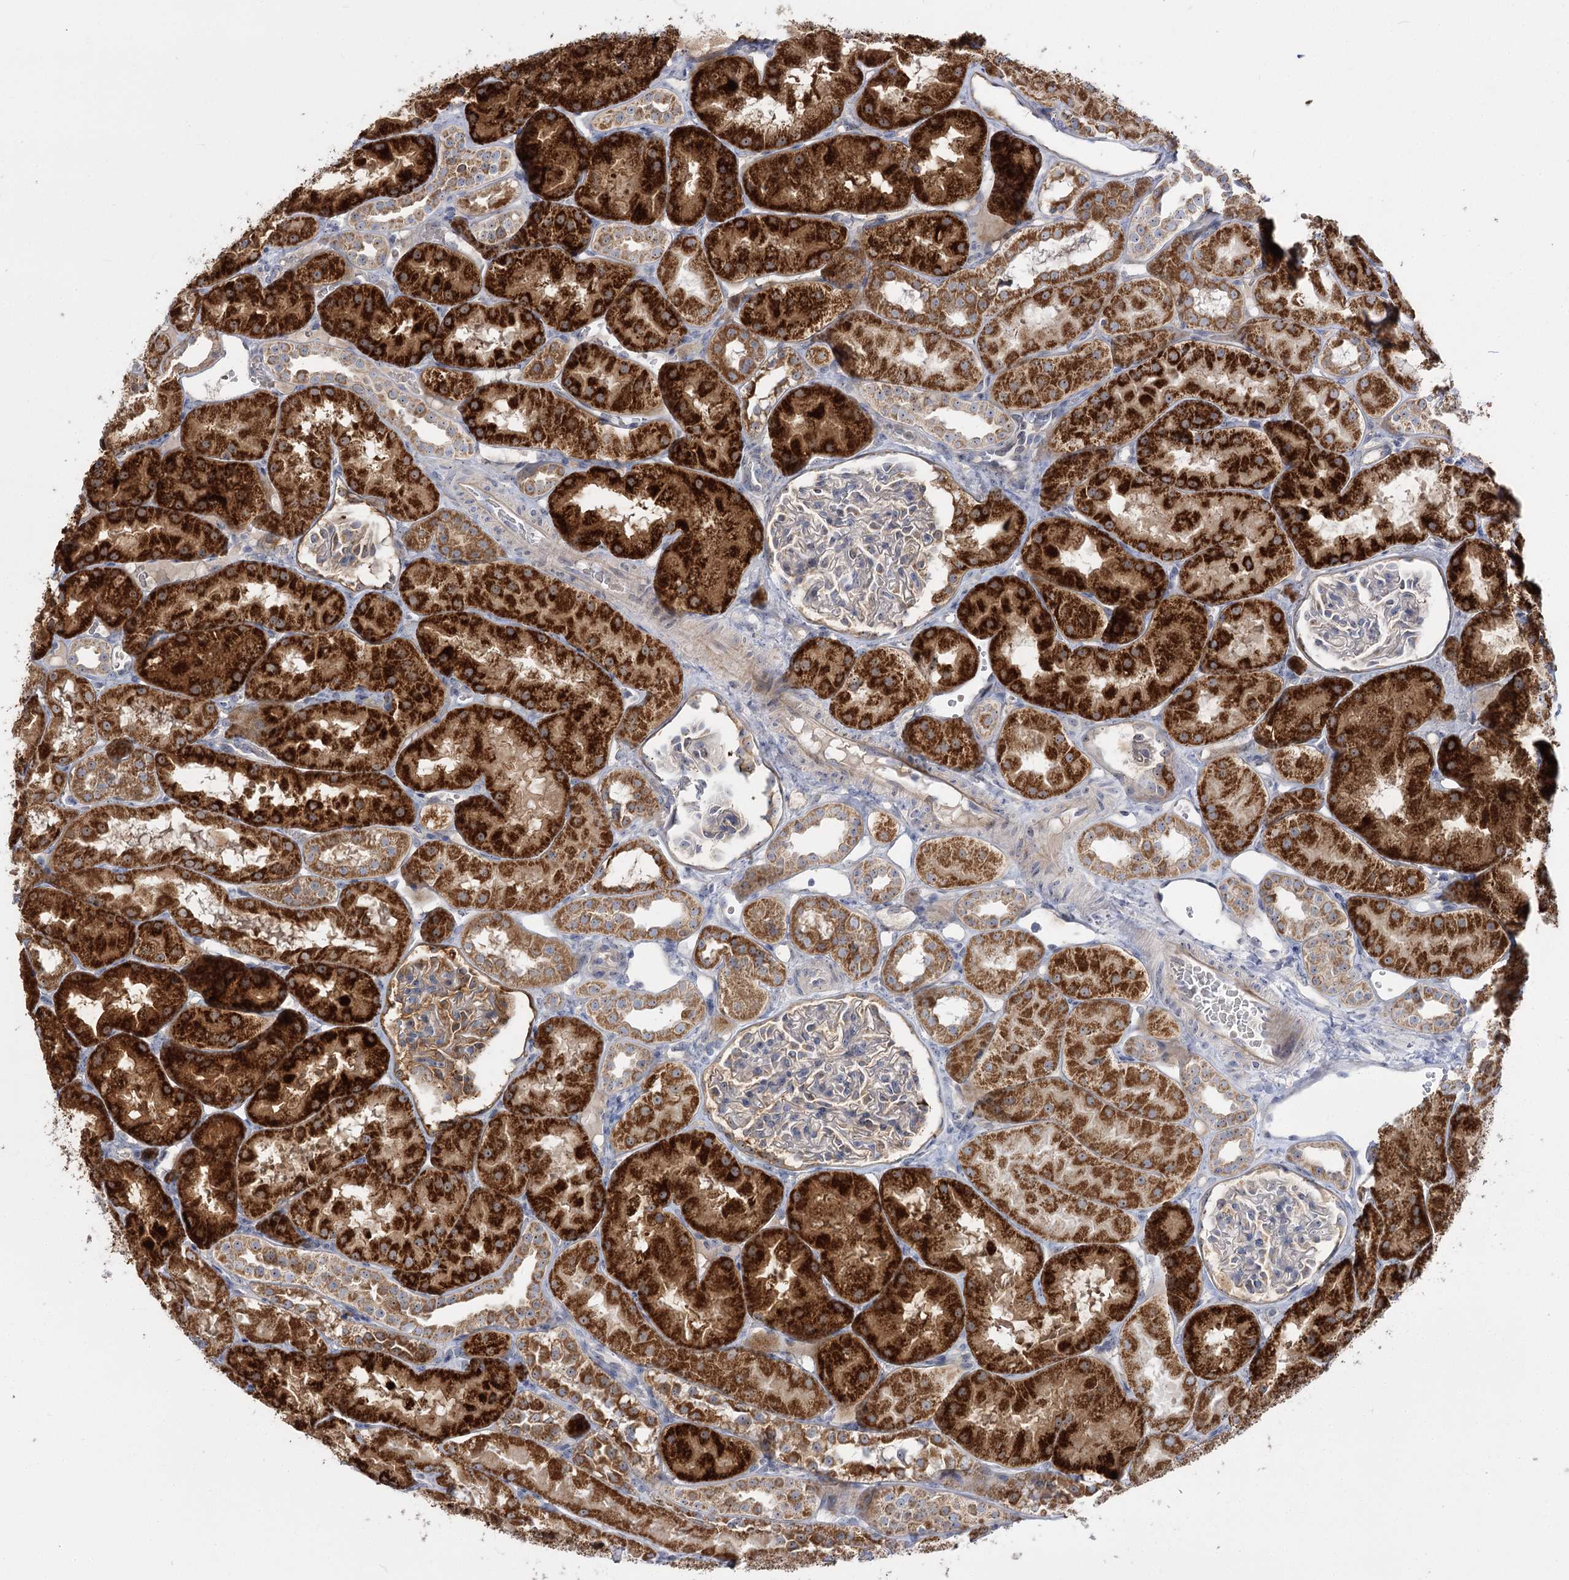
{"staining": {"intensity": "moderate", "quantity": "<25%", "location": "cytoplasmic/membranous"}, "tissue": "kidney", "cell_type": "Cells in glomeruli", "image_type": "normal", "snomed": [{"axis": "morphology", "description": "Normal tissue, NOS"}, {"axis": "topography", "description": "Kidney"}, {"axis": "topography", "description": "Urinary bladder"}], "caption": "Benign kidney demonstrates moderate cytoplasmic/membranous expression in approximately <25% of cells in glomeruli, visualized by immunohistochemistry.", "gene": "SUOX", "patient": {"sex": "male", "age": 16}}